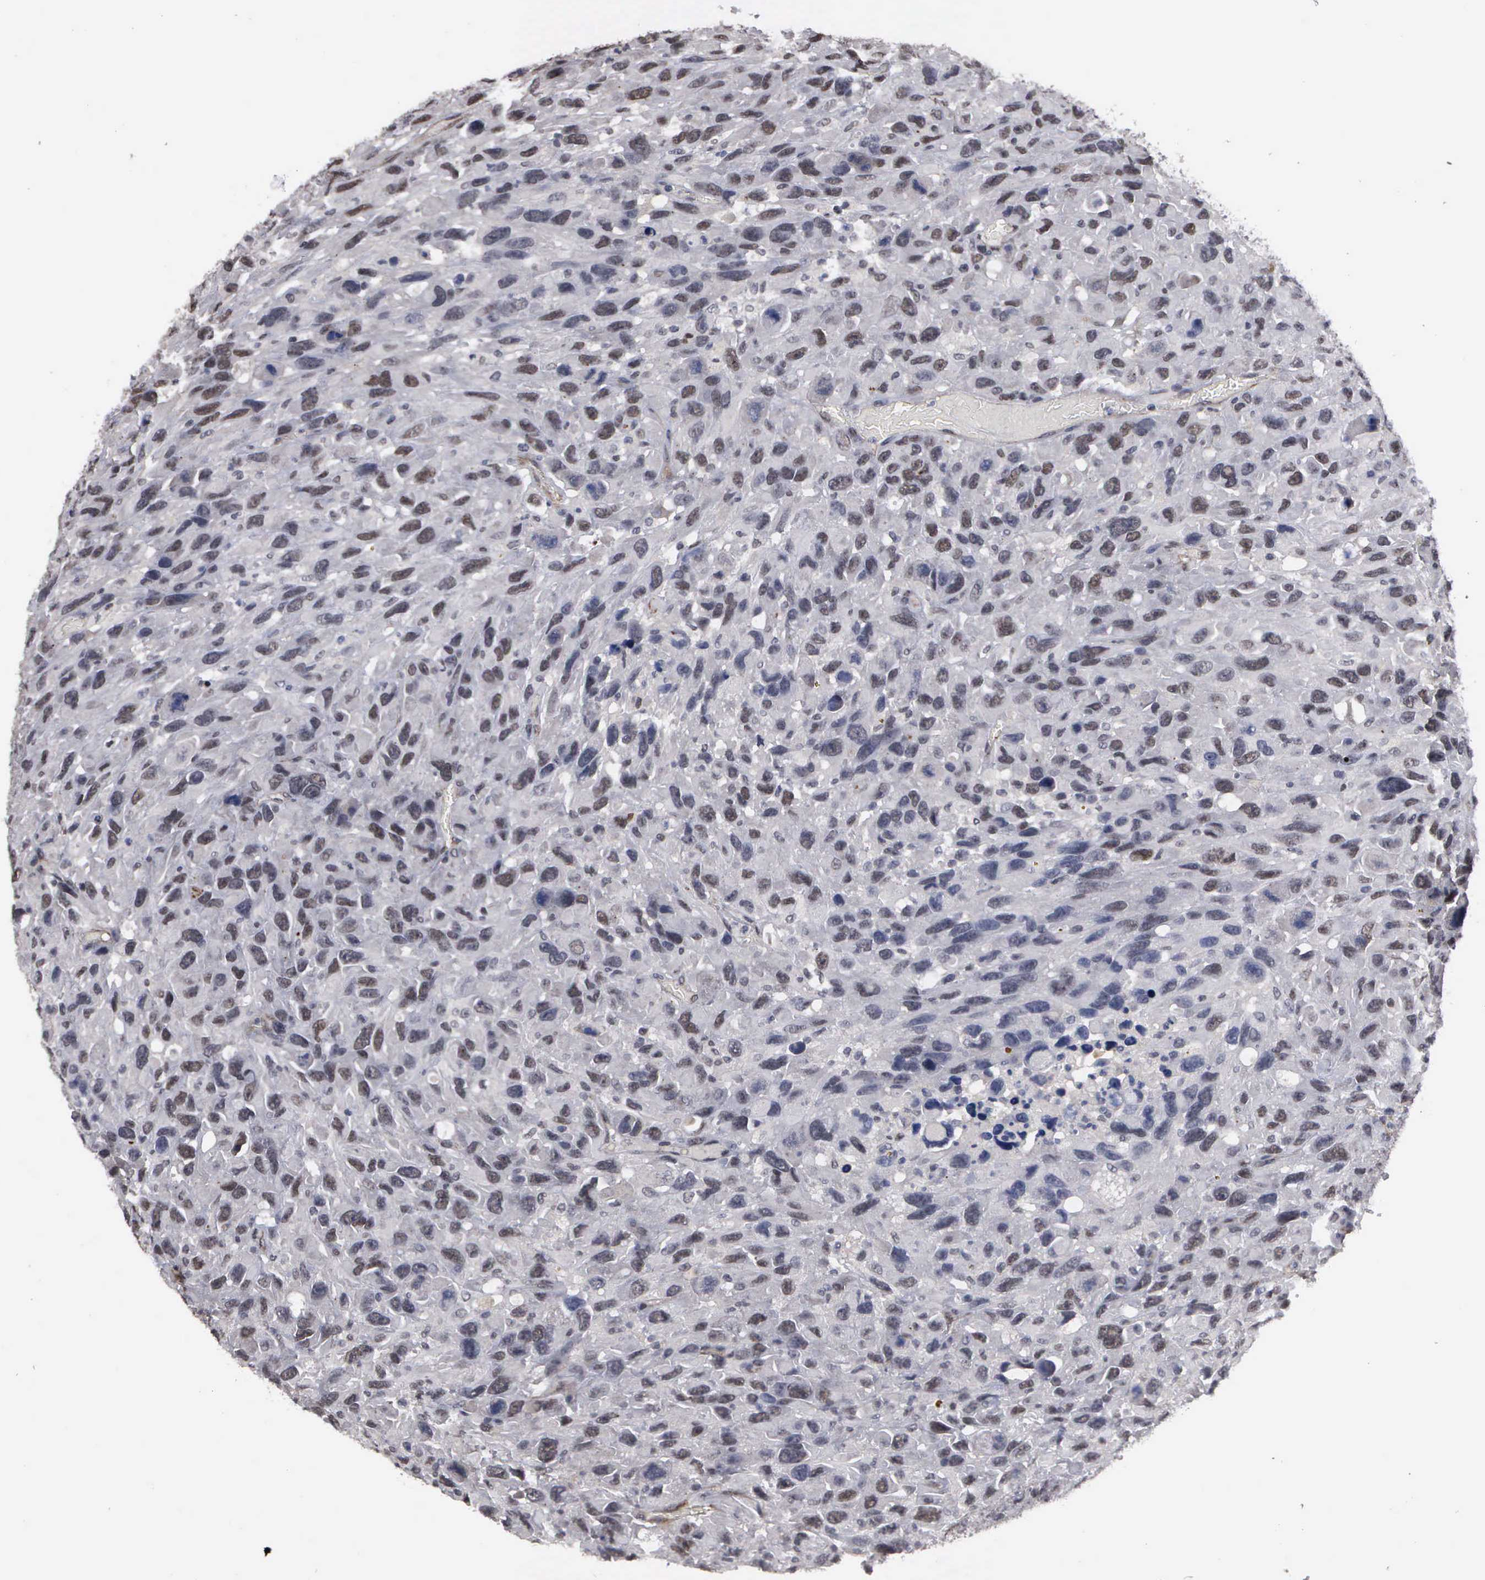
{"staining": {"intensity": "weak", "quantity": "<25%", "location": "nuclear"}, "tissue": "renal cancer", "cell_type": "Tumor cells", "image_type": "cancer", "snomed": [{"axis": "morphology", "description": "Adenocarcinoma, NOS"}, {"axis": "topography", "description": "Kidney"}], "caption": "High magnification brightfield microscopy of renal cancer stained with DAB (3,3'-diaminobenzidine) (brown) and counterstained with hematoxylin (blue): tumor cells show no significant staining.", "gene": "ZBTB33", "patient": {"sex": "male", "age": 79}}